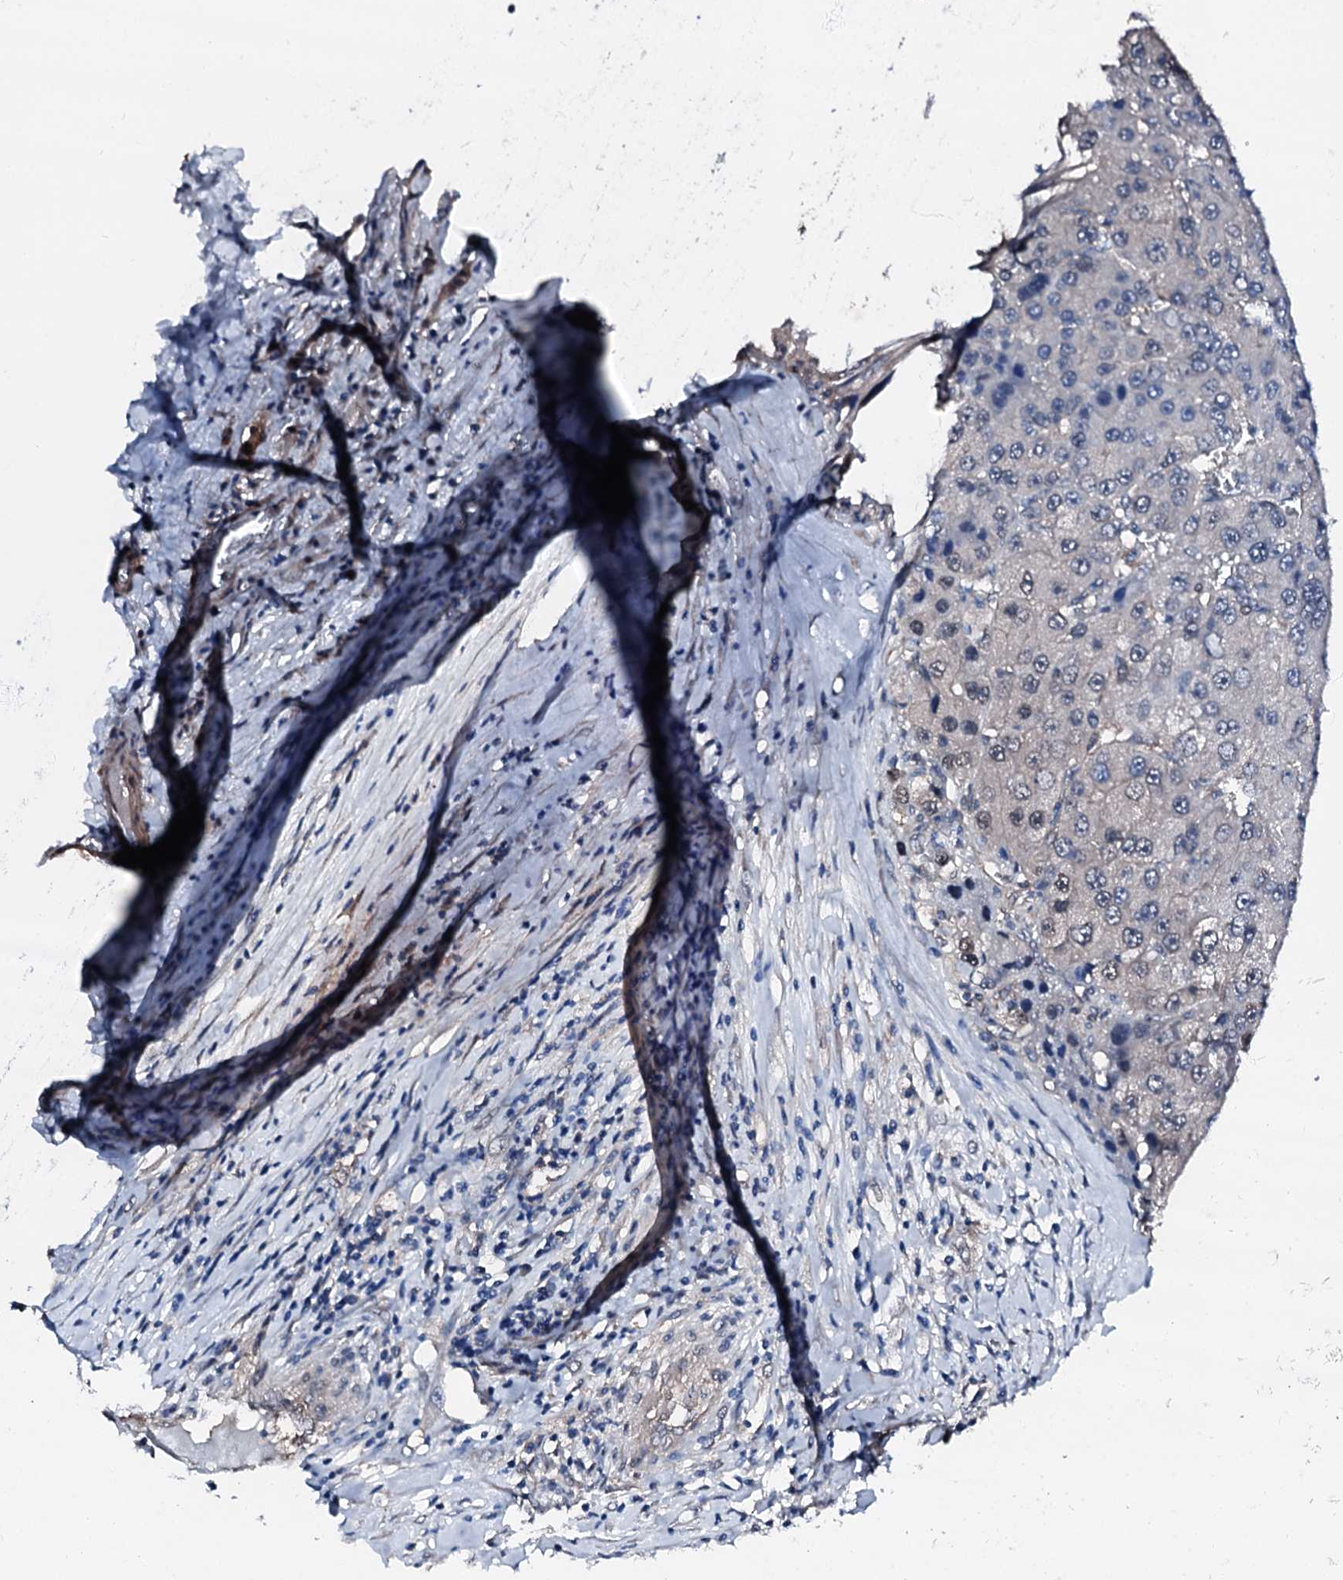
{"staining": {"intensity": "weak", "quantity": "<25%", "location": "nuclear"}, "tissue": "liver cancer", "cell_type": "Tumor cells", "image_type": "cancer", "snomed": [{"axis": "morphology", "description": "Carcinoma, Hepatocellular, NOS"}, {"axis": "topography", "description": "Liver"}], "caption": "High magnification brightfield microscopy of liver hepatocellular carcinoma stained with DAB (3,3'-diaminobenzidine) (brown) and counterstained with hematoxylin (blue): tumor cells show no significant staining.", "gene": "CSN2", "patient": {"sex": "female", "age": 73}}